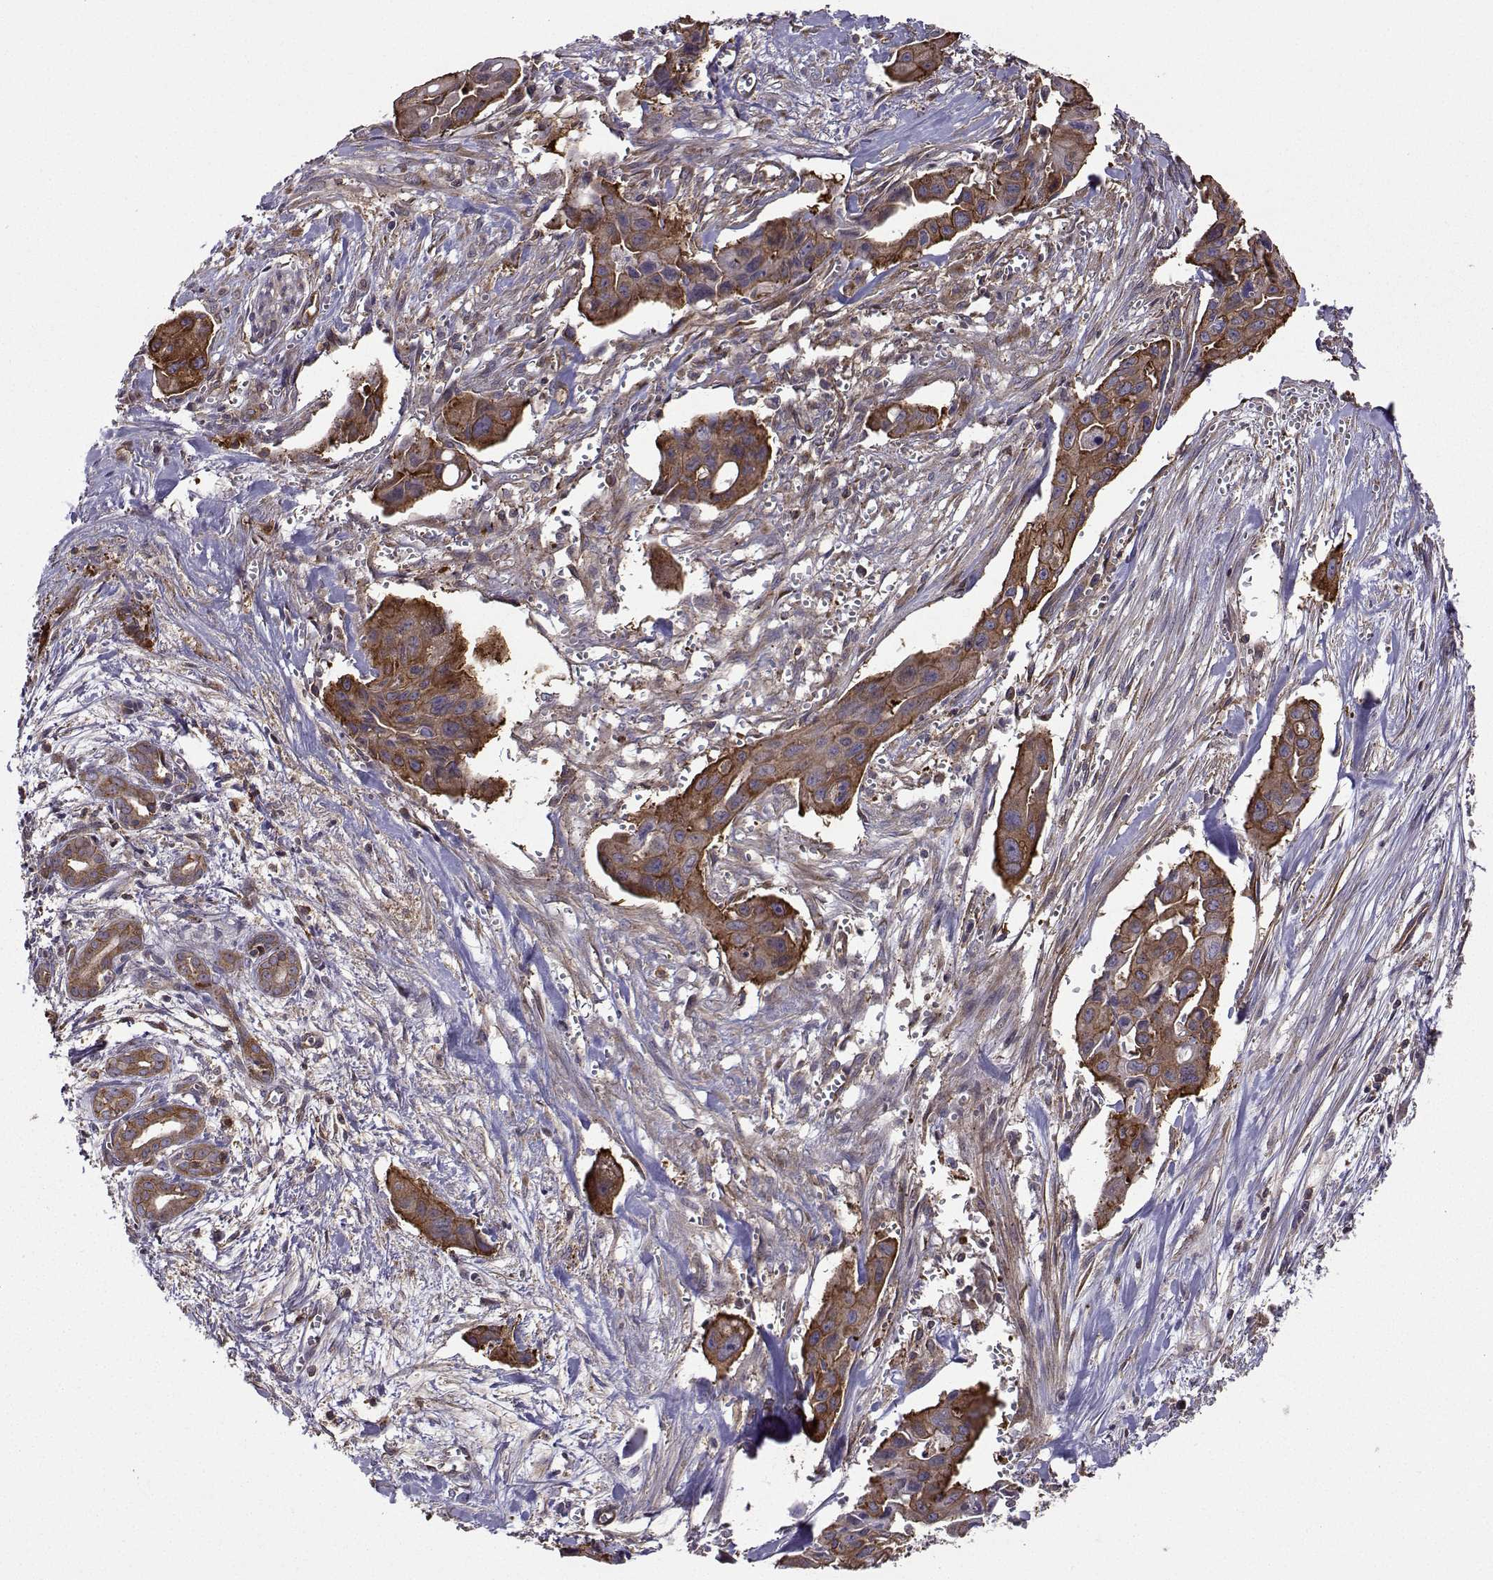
{"staining": {"intensity": "strong", "quantity": ">75%", "location": "cytoplasmic/membranous"}, "tissue": "pancreatic cancer", "cell_type": "Tumor cells", "image_type": "cancer", "snomed": [{"axis": "morphology", "description": "Adenocarcinoma, NOS"}, {"axis": "topography", "description": "Pancreas"}], "caption": "Pancreatic cancer tissue demonstrates strong cytoplasmic/membranous staining in about >75% of tumor cells", "gene": "ITGB8", "patient": {"sex": "male", "age": 60}}